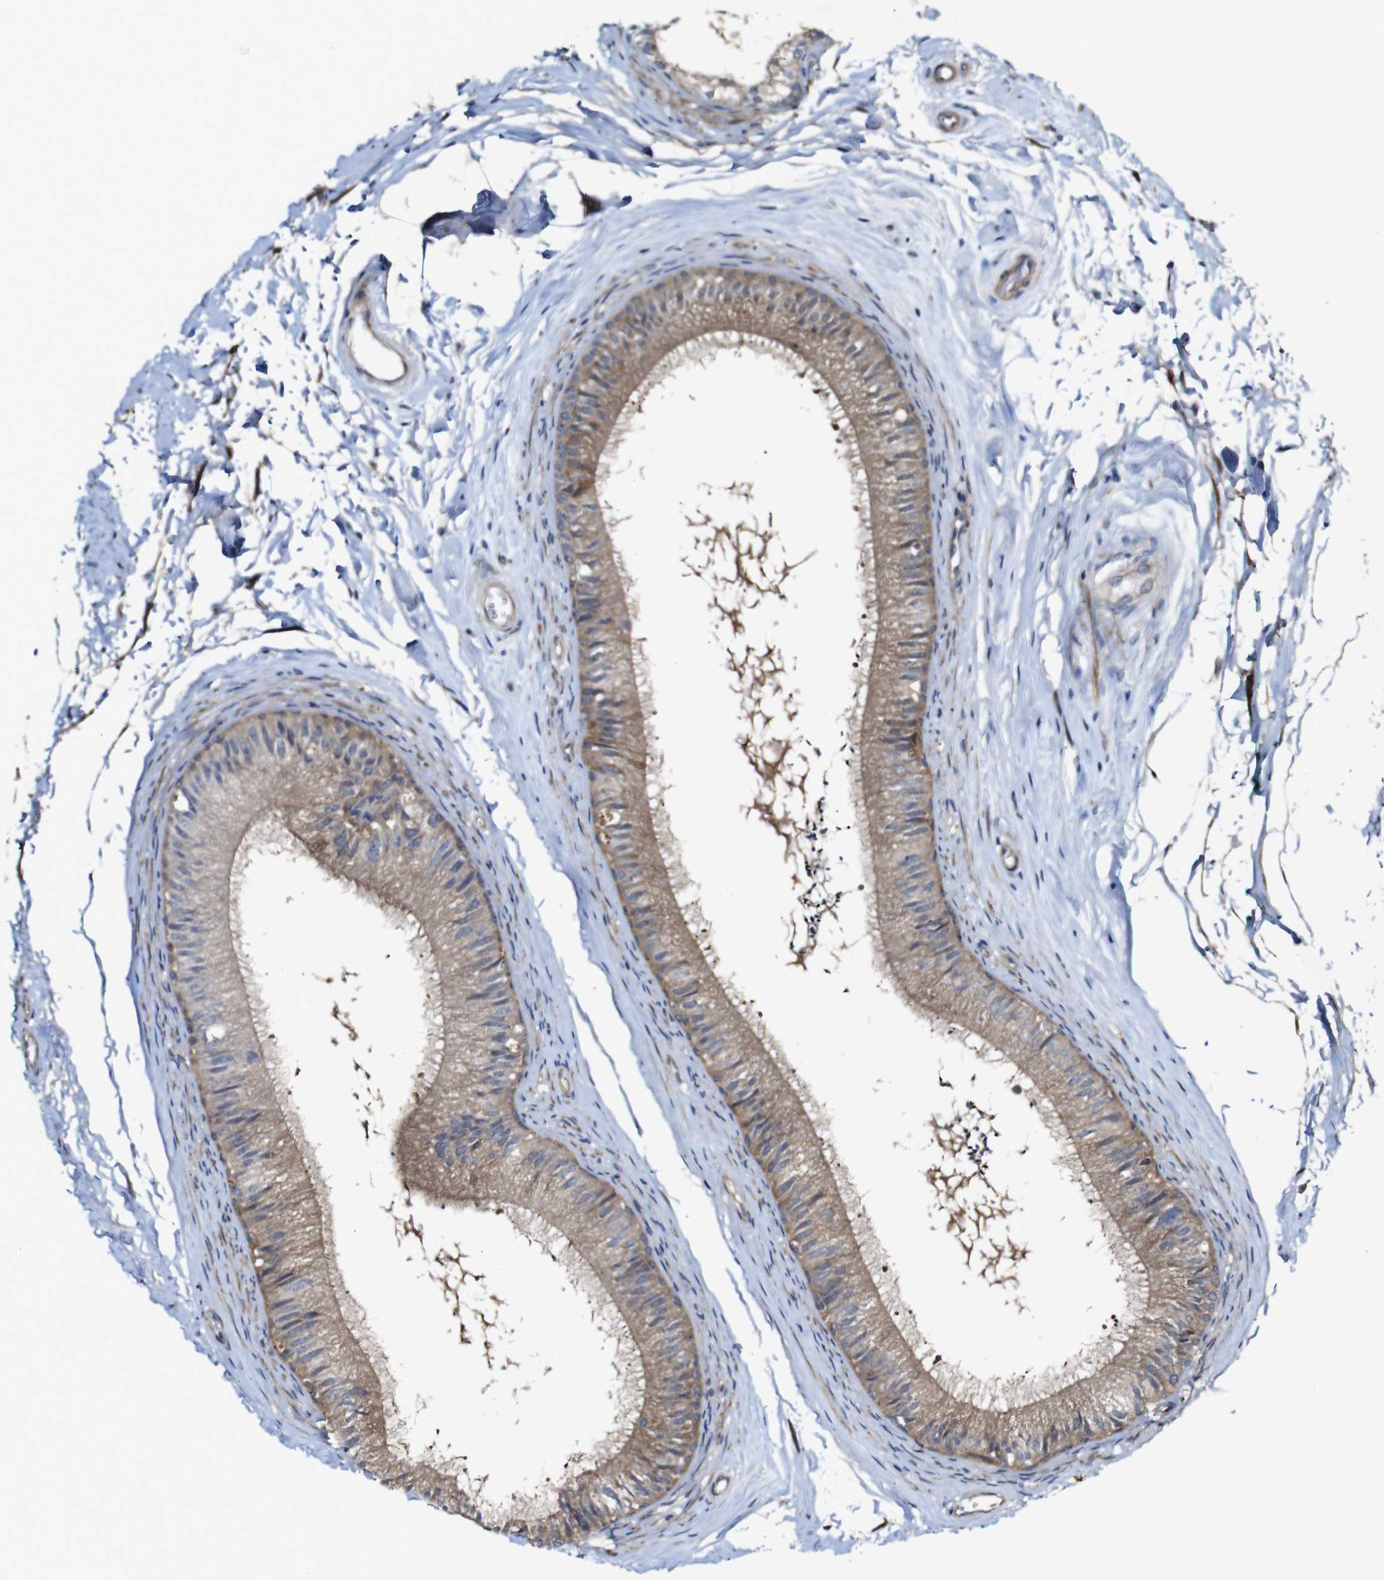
{"staining": {"intensity": "moderate", "quantity": ">75%", "location": "cytoplasmic/membranous"}, "tissue": "epididymis", "cell_type": "Glandular cells", "image_type": "normal", "snomed": [{"axis": "morphology", "description": "Normal tissue, NOS"}, {"axis": "topography", "description": "Epididymis"}], "caption": "IHC image of benign epididymis: human epididymis stained using IHC exhibits medium levels of moderate protein expression localized specifically in the cytoplasmic/membranous of glandular cells, appearing as a cytoplasmic/membranous brown color.", "gene": "GSDME", "patient": {"sex": "male", "age": 56}}